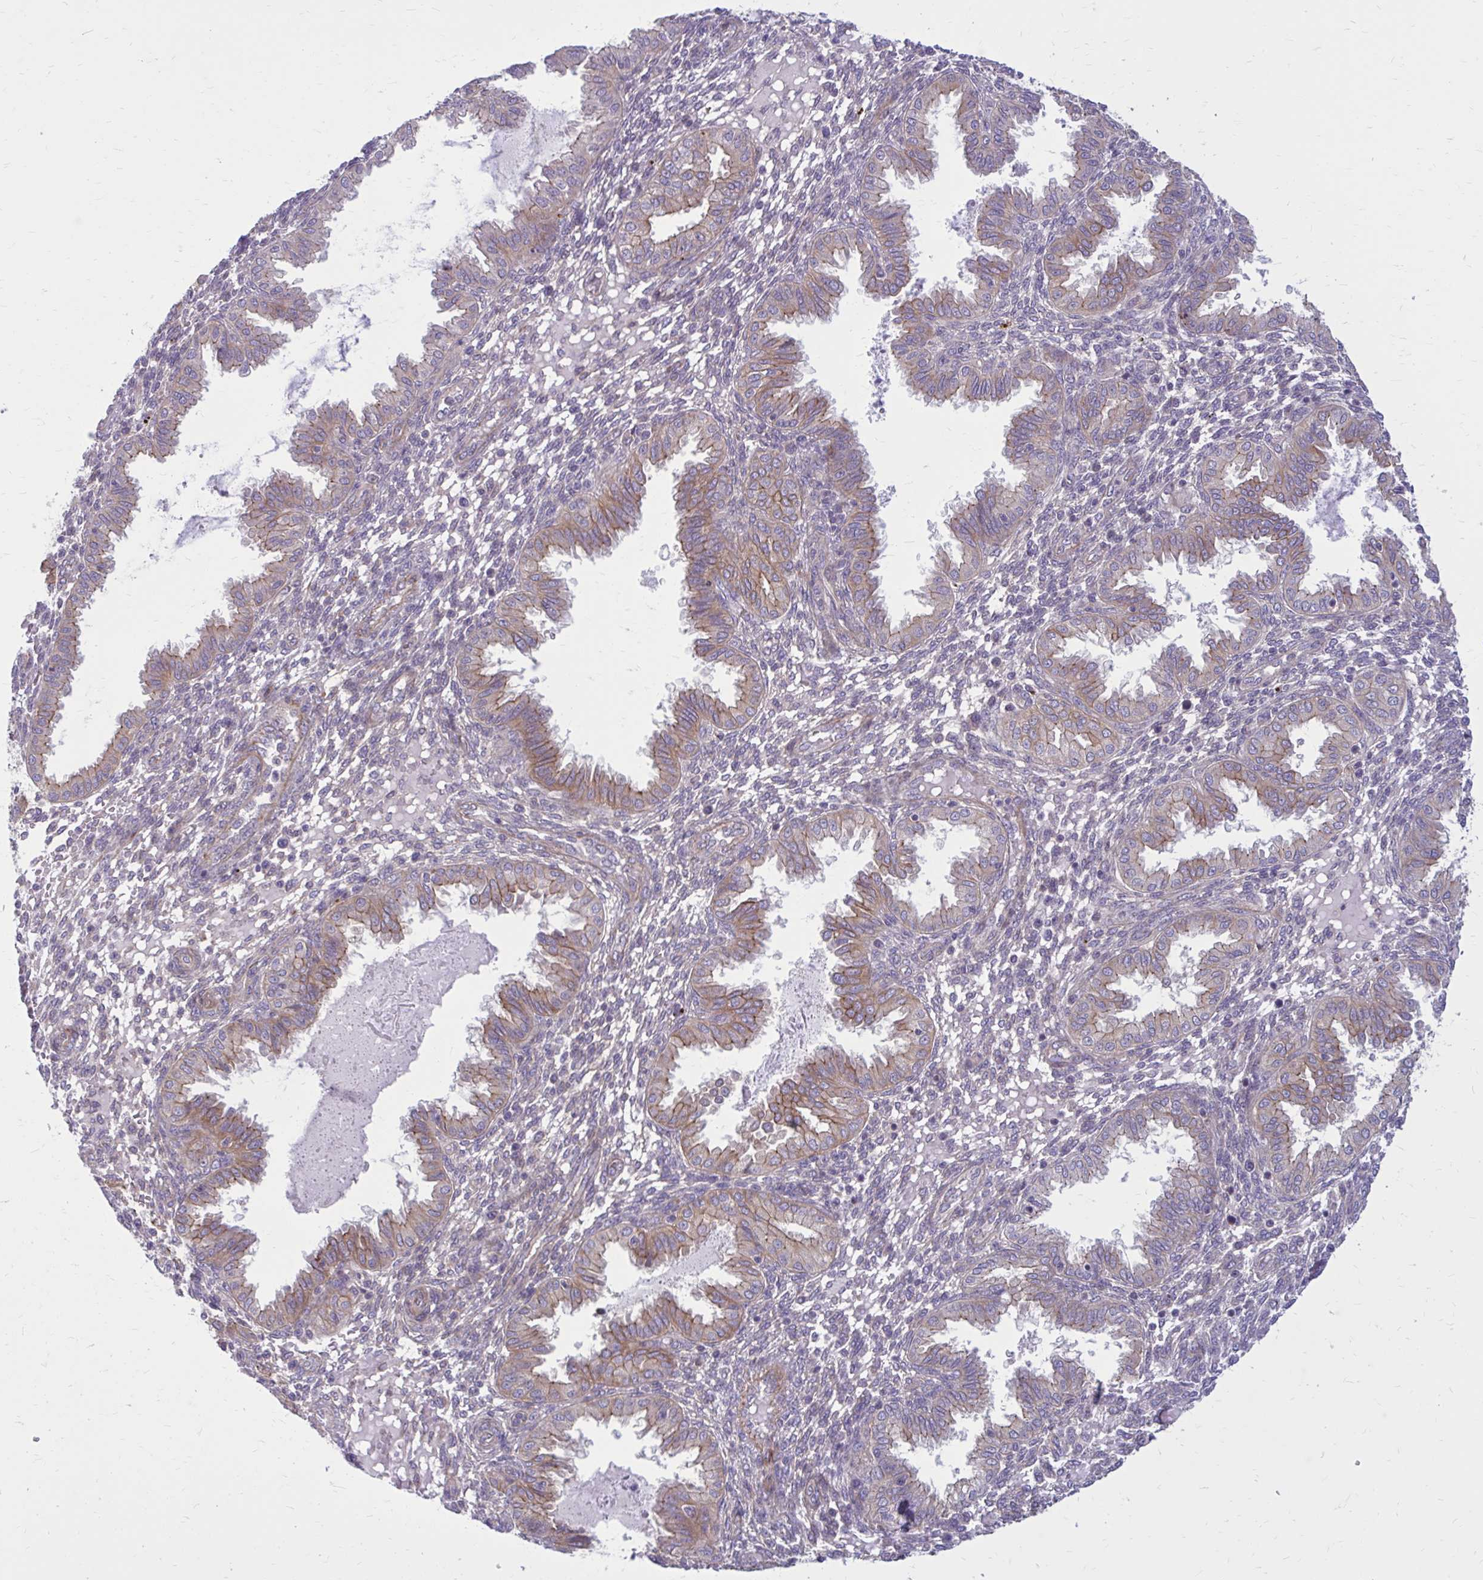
{"staining": {"intensity": "moderate", "quantity": "<25%", "location": "cytoplasmic/membranous"}, "tissue": "endometrium", "cell_type": "Cells in endometrial stroma", "image_type": "normal", "snomed": [{"axis": "morphology", "description": "Normal tissue, NOS"}, {"axis": "topography", "description": "Endometrium"}], "caption": "Immunohistochemistry histopathology image of unremarkable endometrium: endometrium stained using IHC exhibits low levels of moderate protein expression localized specifically in the cytoplasmic/membranous of cells in endometrial stroma, appearing as a cytoplasmic/membranous brown color.", "gene": "FAP", "patient": {"sex": "female", "age": 33}}